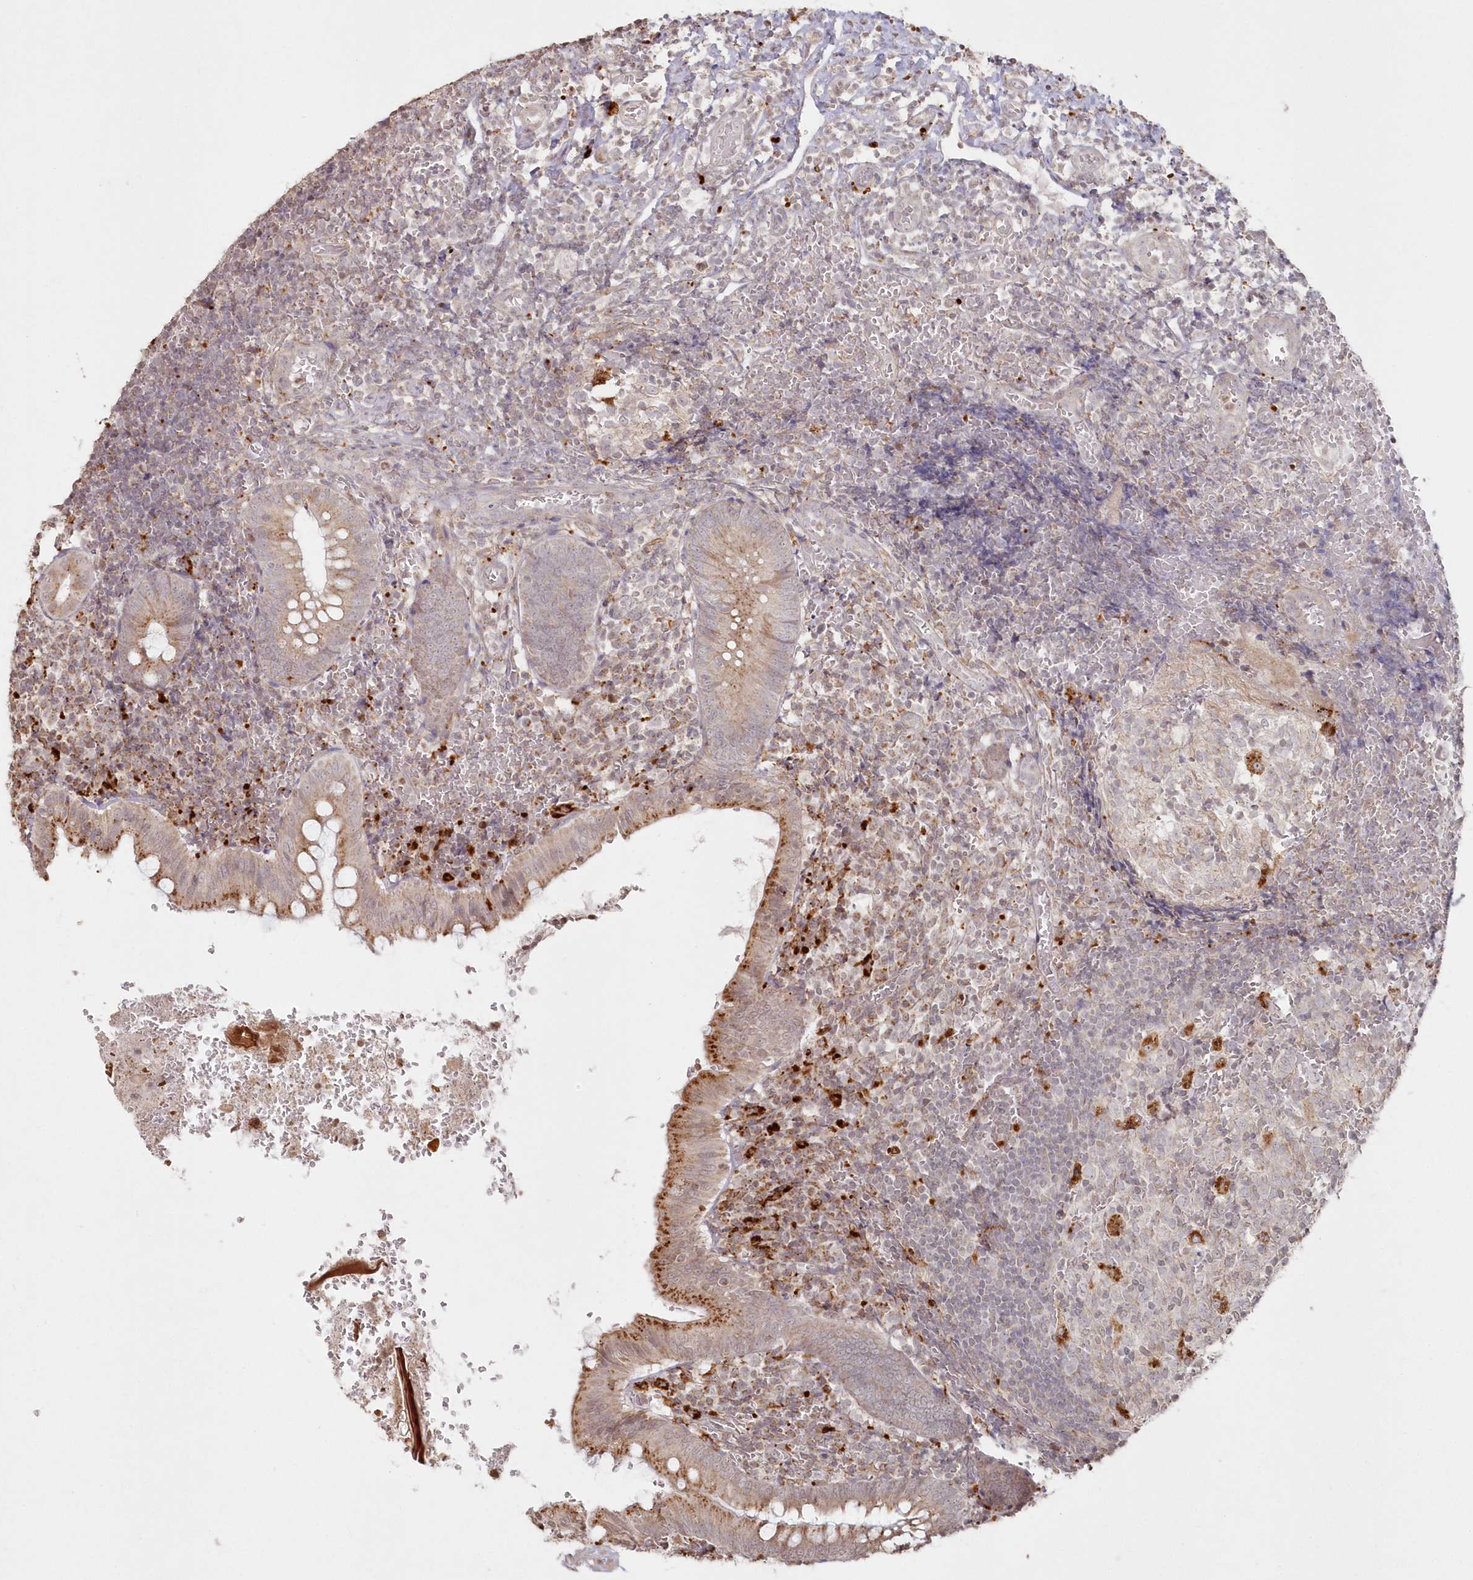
{"staining": {"intensity": "moderate", "quantity": ">75%", "location": "cytoplasmic/membranous"}, "tissue": "appendix", "cell_type": "Glandular cells", "image_type": "normal", "snomed": [{"axis": "morphology", "description": "Normal tissue, NOS"}, {"axis": "topography", "description": "Appendix"}], "caption": "This photomicrograph shows immunohistochemistry staining of normal appendix, with medium moderate cytoplasmic/membranous staining in approximately >75% of glandular cells.", "gene": "ARSB", "patient": {"sex": "male", "age": 8}}